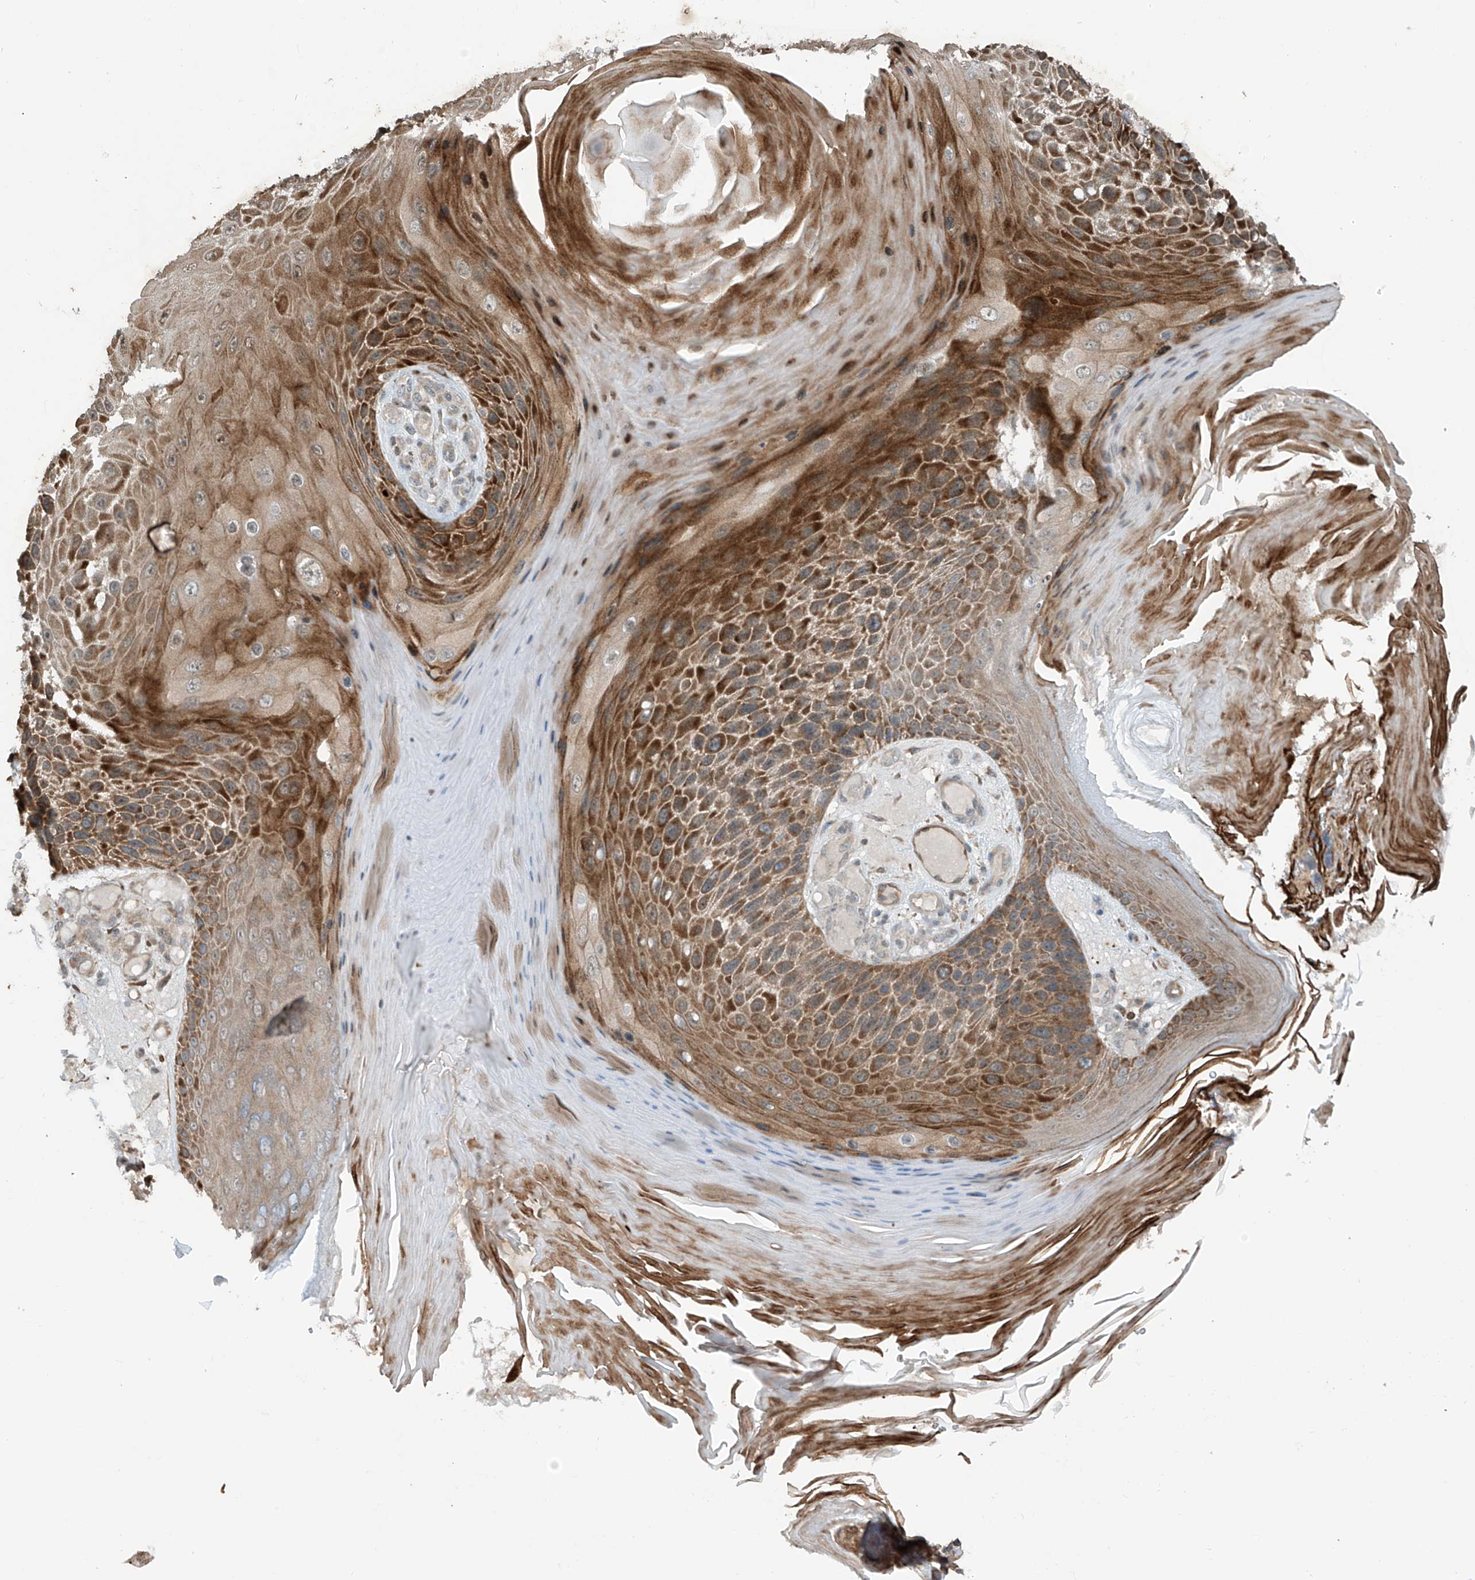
{"staining": {"intensity": "moderate", "quantity": ">75%", "location": "cytoplasmic/membranous"}, "tissue": "skin cancer", "cell_type": "Tumor cells", "image_type": "cancer", "snomed": [{"axis": "morphology", "description": "Squamous cell carcinoma, NOS"}, {"axis": "topography", "description": "Skin"}], "caption": "Immunohistochemistry (IHC) histopathology image of neoplastic tissue: skin cancer stained using immunohistochemistry (IHC) exhibits medium levels of moderate protein expression localized specifically in the cytoplasmic/membranous of tumor cells, appearing as a cytoplasmic/membranous brown color.", "gene": "SAMD3", "patient": {"sex": "female", "age": 88}}